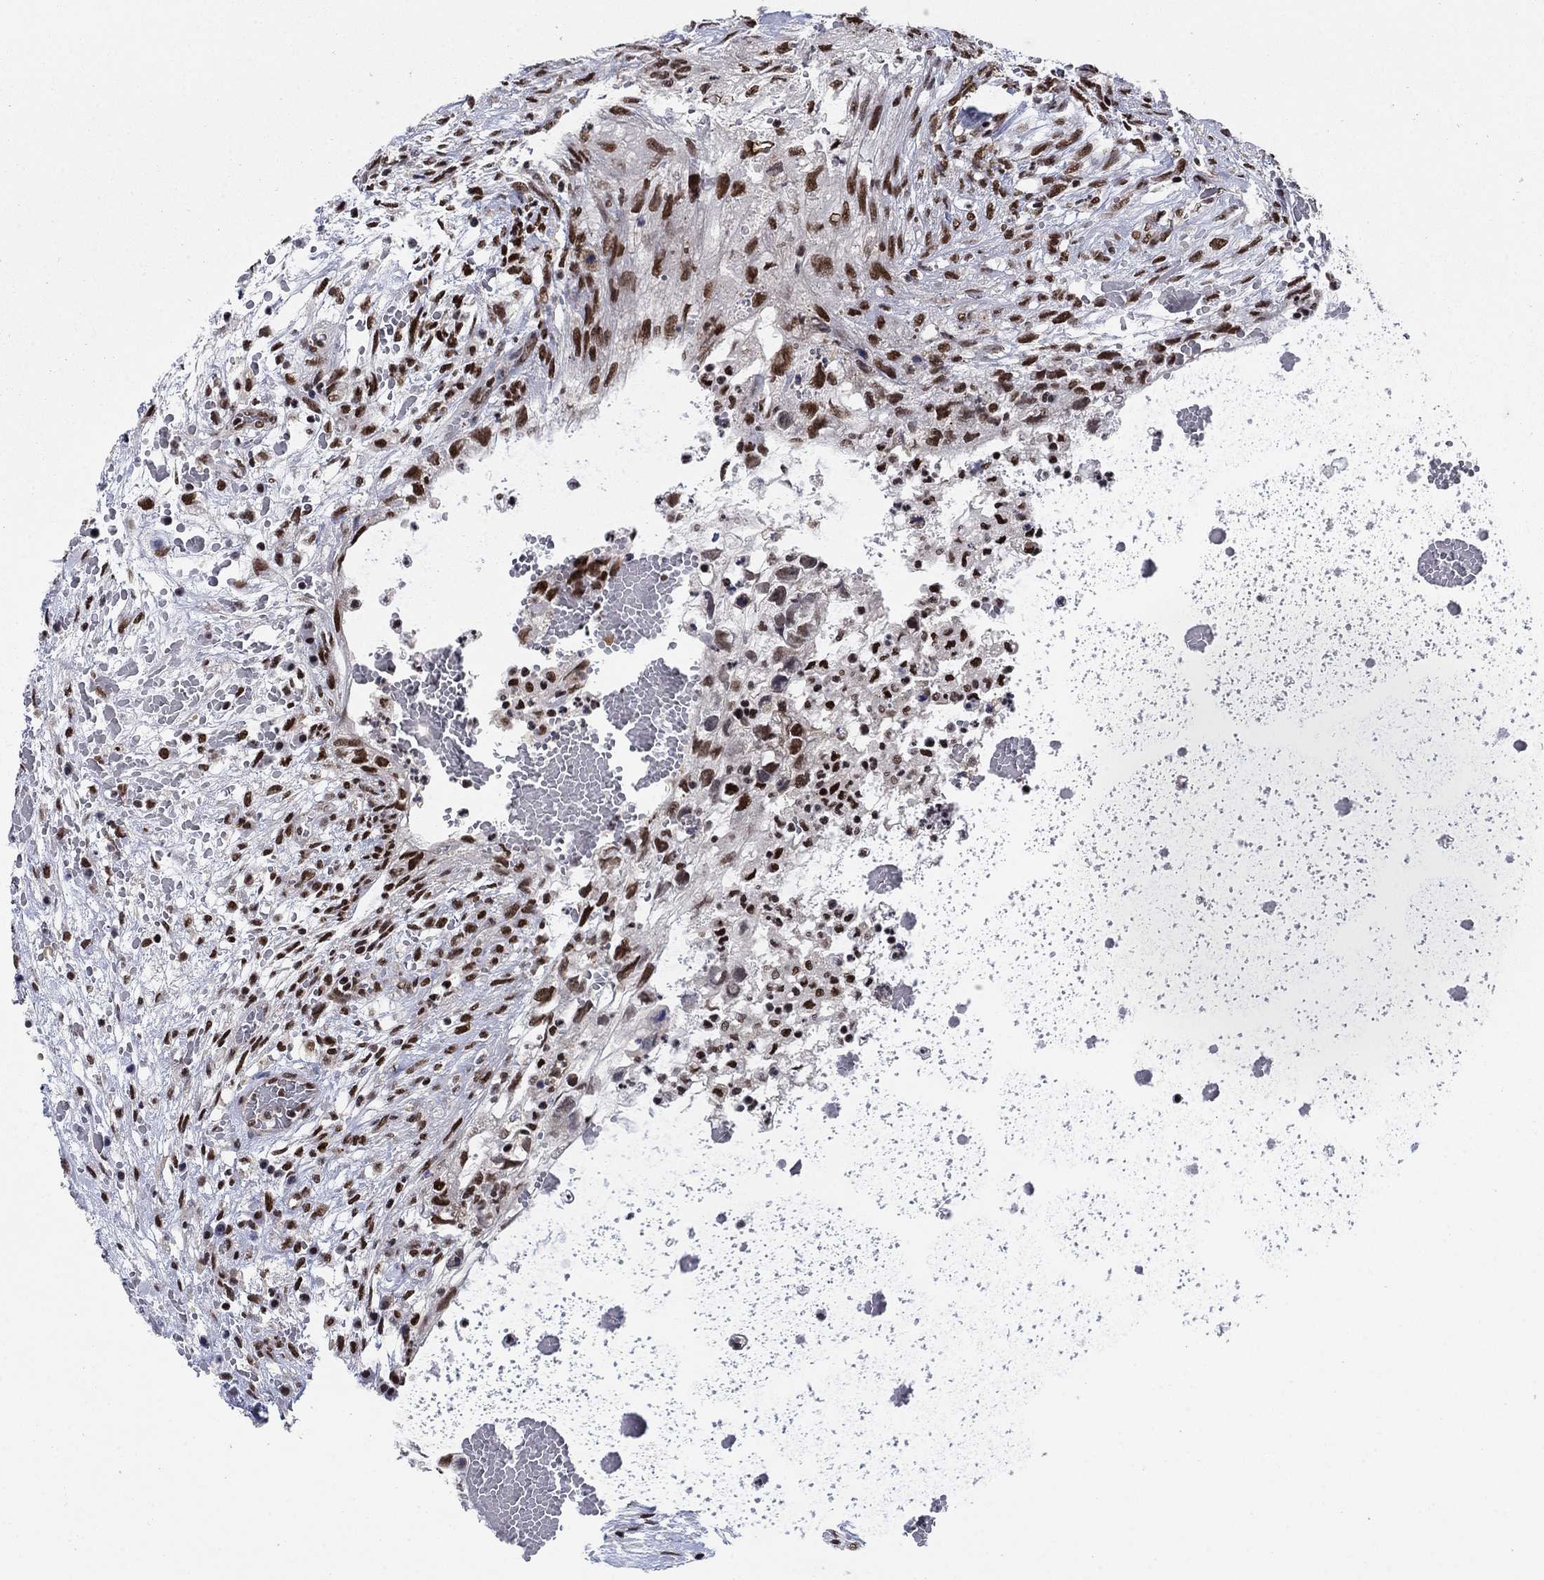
{"staining": {"intensity": "strong", "quantity": "25%-75%", "location": "nuclear"}, "tissue": "testis cancer", "cell_type": "Tumor cells", "image_type": "cancer", "snomed": [{"axis": "morphology", "description": "Normal tissue, NOS"}, {"axis": "morphology", "description": "Carcinoma, Embryonal, NOS"}, {"axis": "topography", "description": "Testis"}, {"axis": "topography", "description": "Epididymis"}], "caption": "The photomicrograph displays immunohistochemical staining of embryonal carcinoma (testis). There is strong nuclear positivity is present in approximately 25%-75% of tumor cells.", "gene": "RPRD1B", "patient": {"sex": "male", "age": 32}}